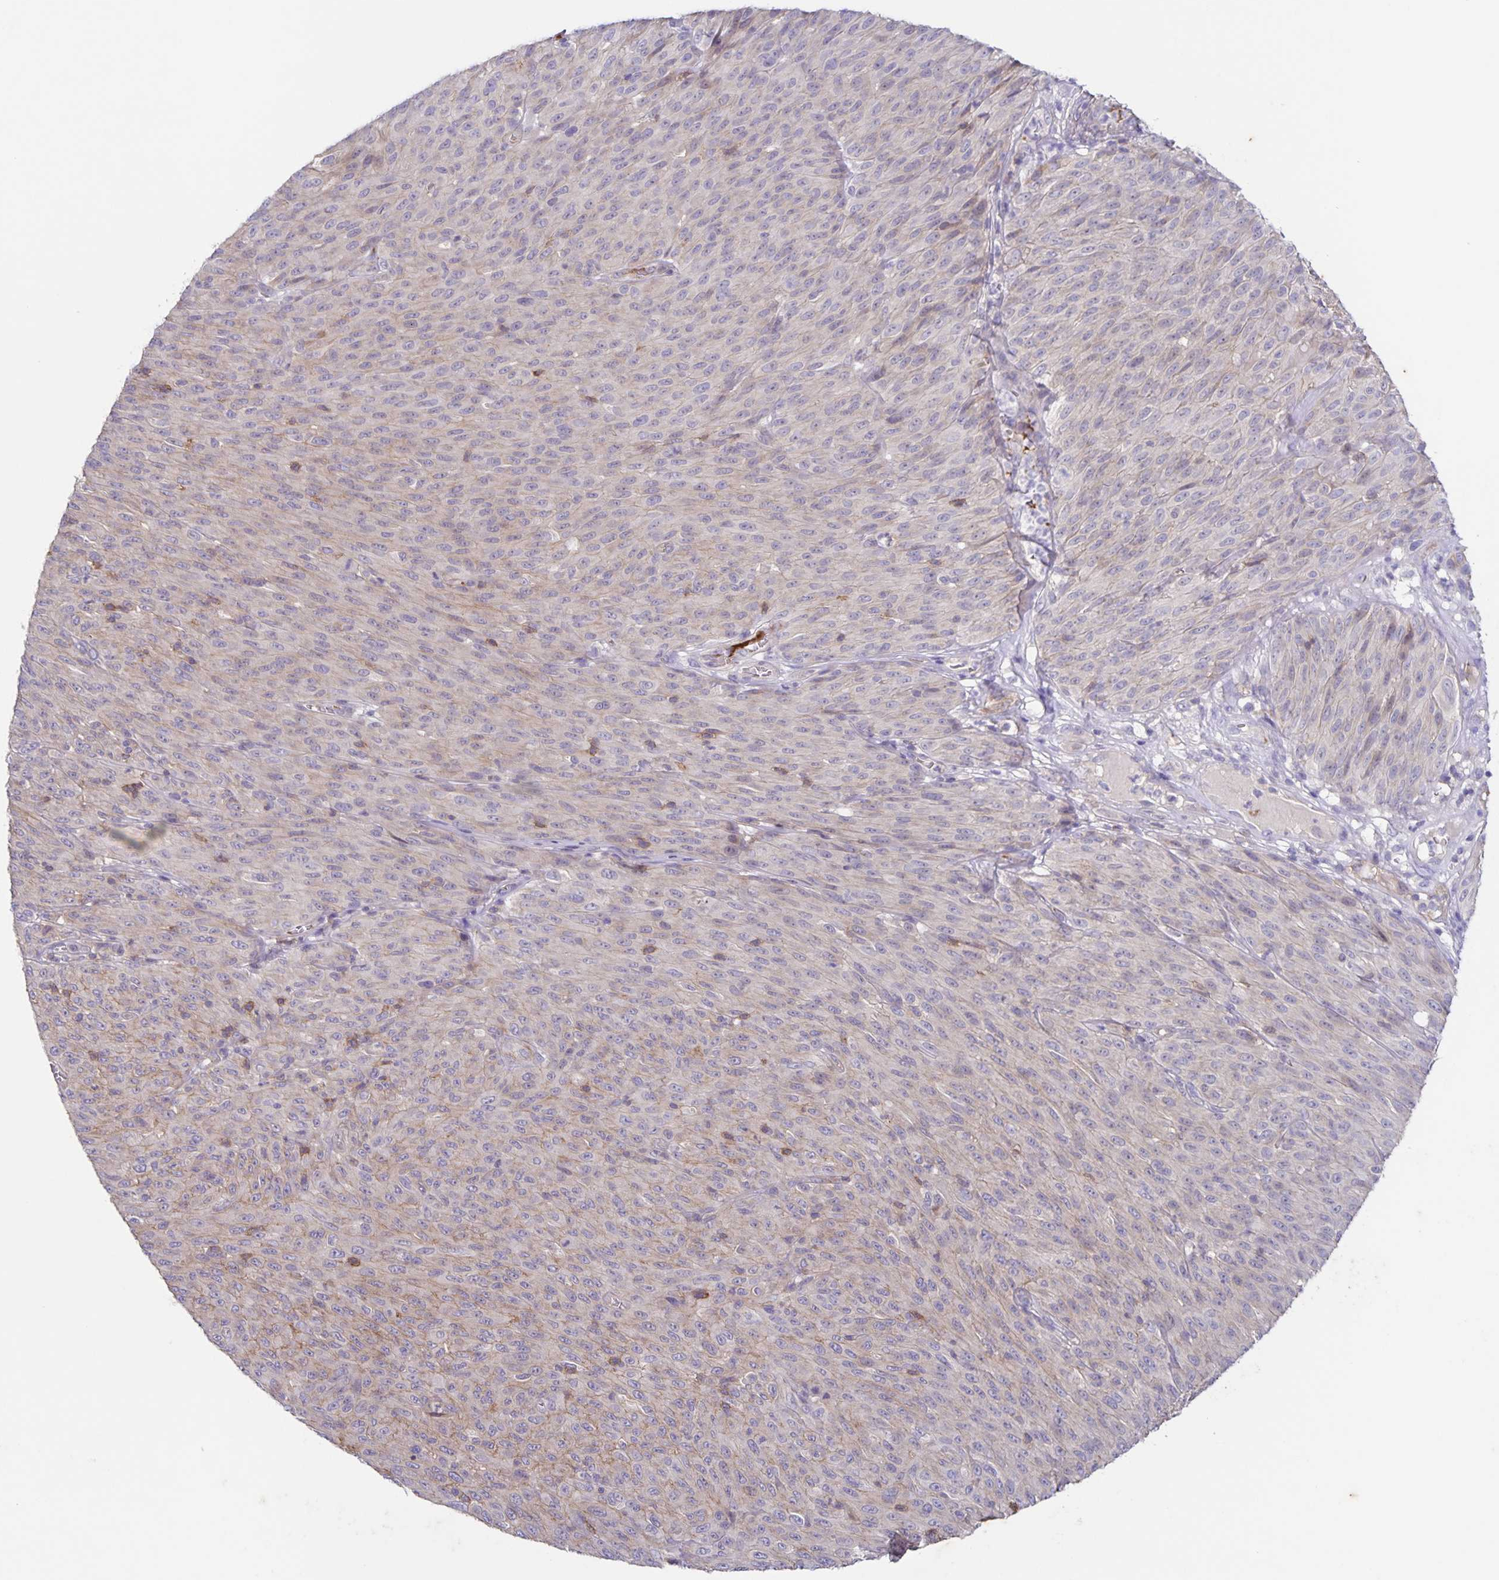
{"staining": {"intensity": "weak", "quantity": "<25%", "location": "cytoplasmic/membranous"}, "tissue": "melanoma", "cell_type": "Tumor cells", "image_type": "cancer", "snomed": [{"axis": "morphology", "description": "Malignant melanoma, NOS"}, {"axis": "topography", "description": "Skin"}], "caption": "The image exhibits no staining of tumor cells in malignant melanoma.", "gene": "ITGA2", "patient": {"sex": "male", "age": 85}}